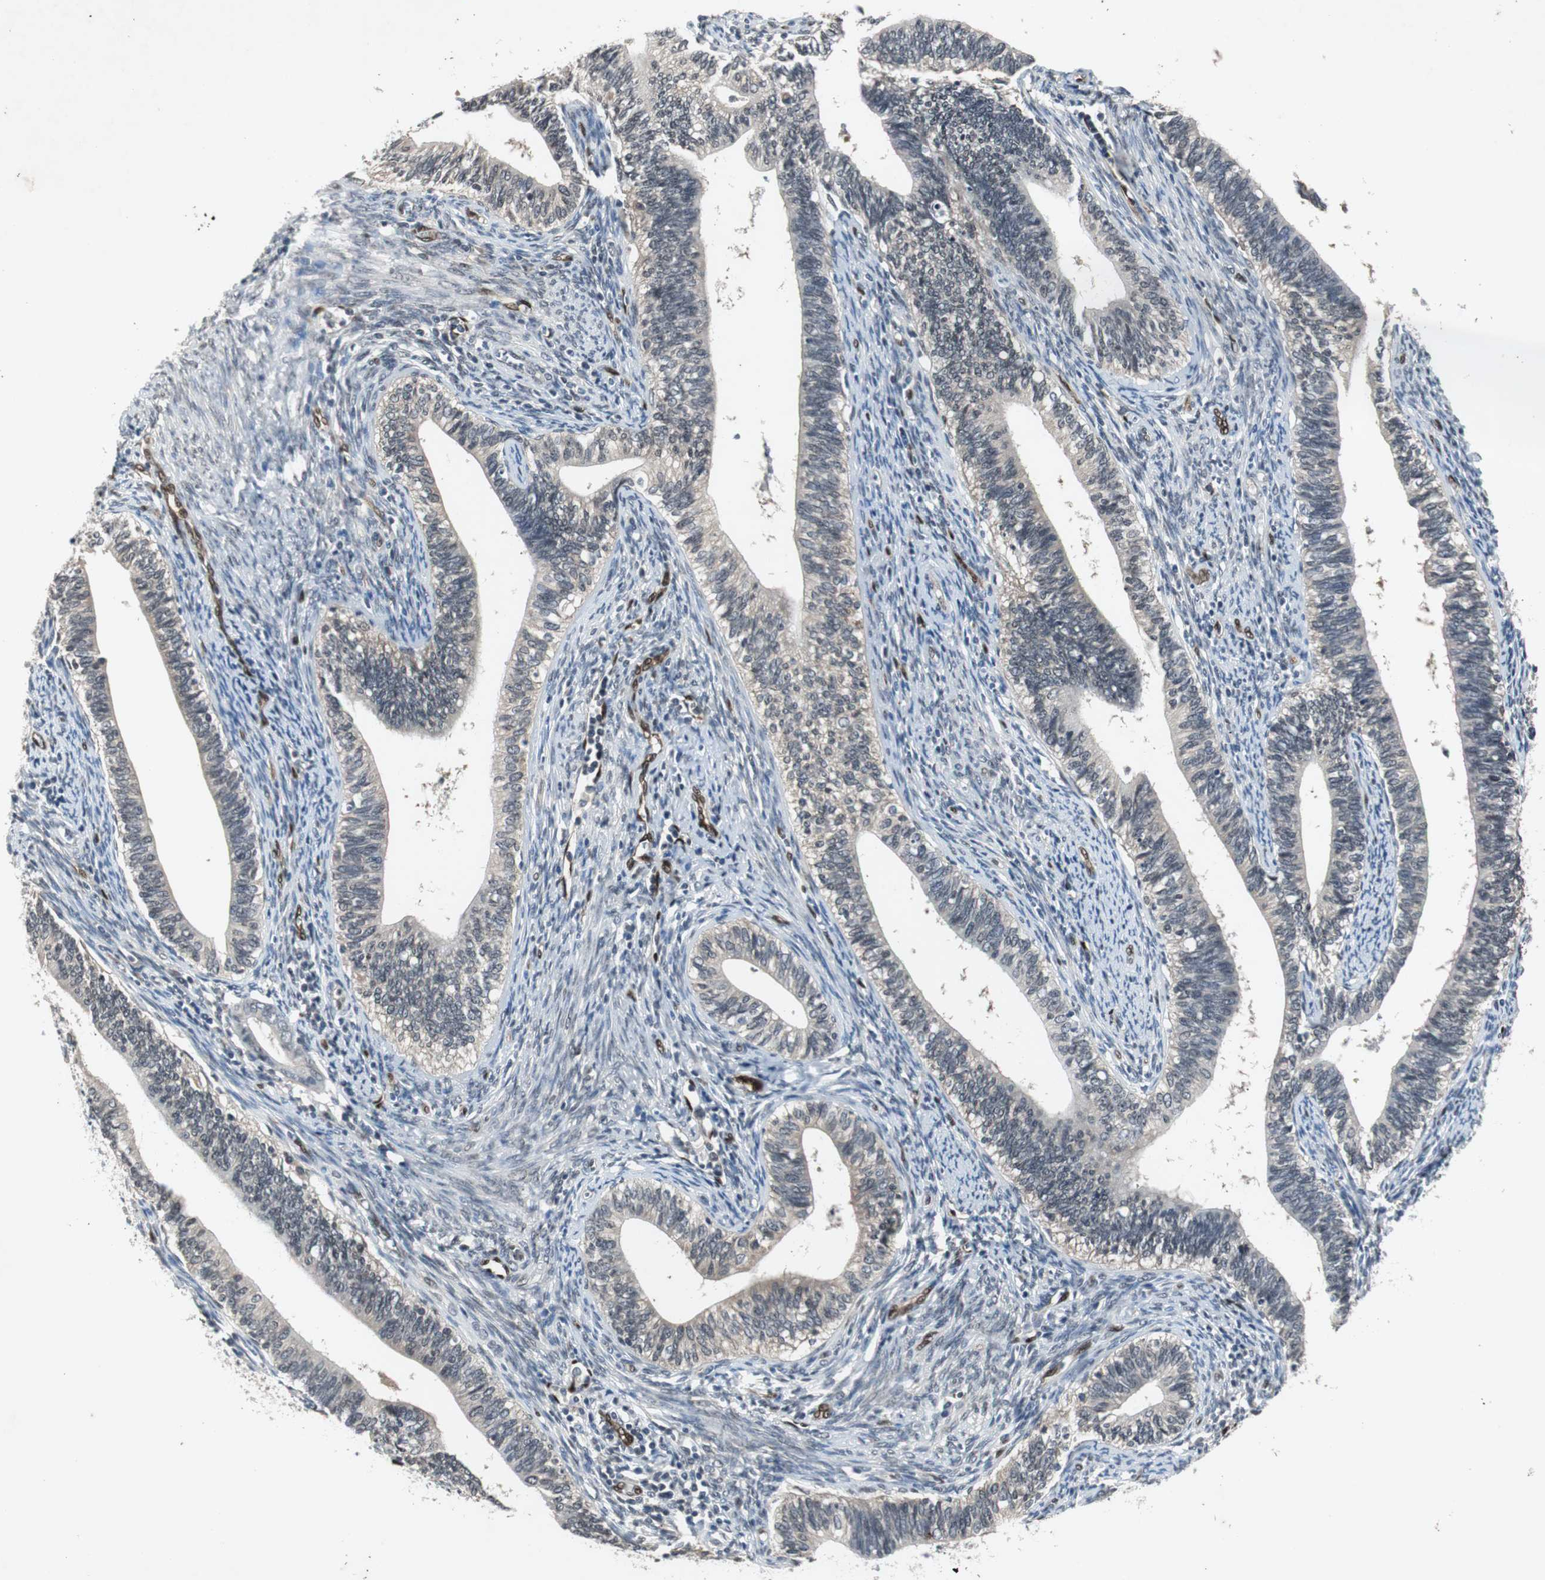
{"staining": {"intensity": "negative", "quantity": "none", "location": "none"}, "tissue": "cervical cancer", "cell_type": "Tumor cells", "image_type": "cancer", "snomed": [{"axis": "morphology", "description": "Adenocarcinoma, NOS"}, {"axis": "topography", "description": "Cervix"}], "caption": "IHC photomicrograph of adenocarcinoma (cervical) stained for a protein (brown), which displays no expression in tumor cells.", "gene": "SMAD1", "patient": {"sex": "female", "age": 44}}